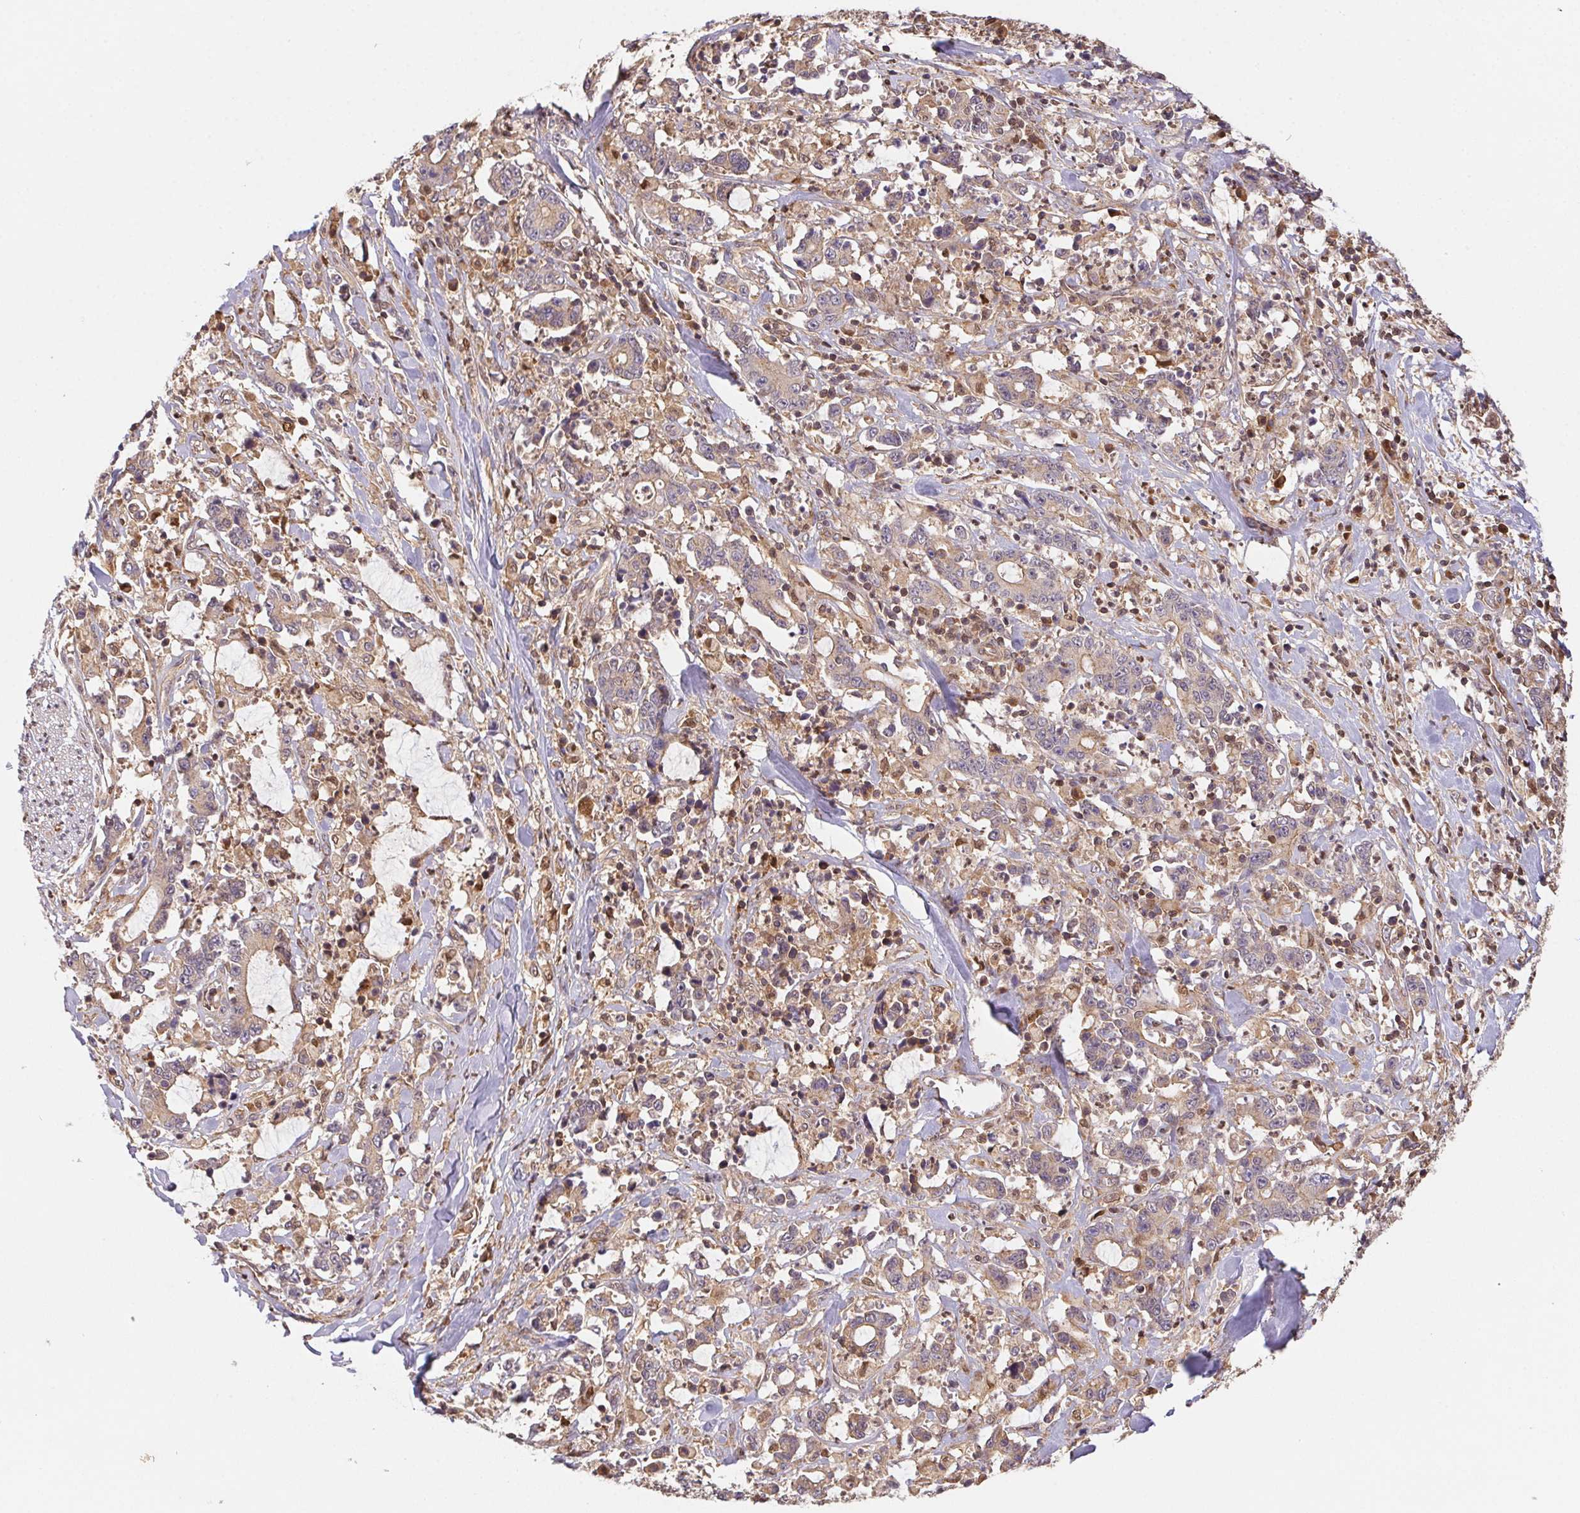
{"staining": {"intensity": "weak", "quantity": ">75%", "location": "cytoplasmic/membranous"}, "tissue": "stomach cancer", "cell_type": "Tumor cells", "image_type": "cancer", "snomed": [{"axis": "morphology", "description": "Adenocarcinoma, NOS"}, {"axis": "topography", "description": "Stomach, upper"}], "caption": "Immunohistochemical staining of stomach cancer demonstrates low levels of weak cytoplasmic/membranous expression in about >75% of tumor cells. The staining was performed using DAB to visualize the protein expression in brown, while the nuclei were stained in blue with hematoxylin (Magnification: 20x).", "gene": "MEX3D", "patient": {"sex": "male", "age": 68}}